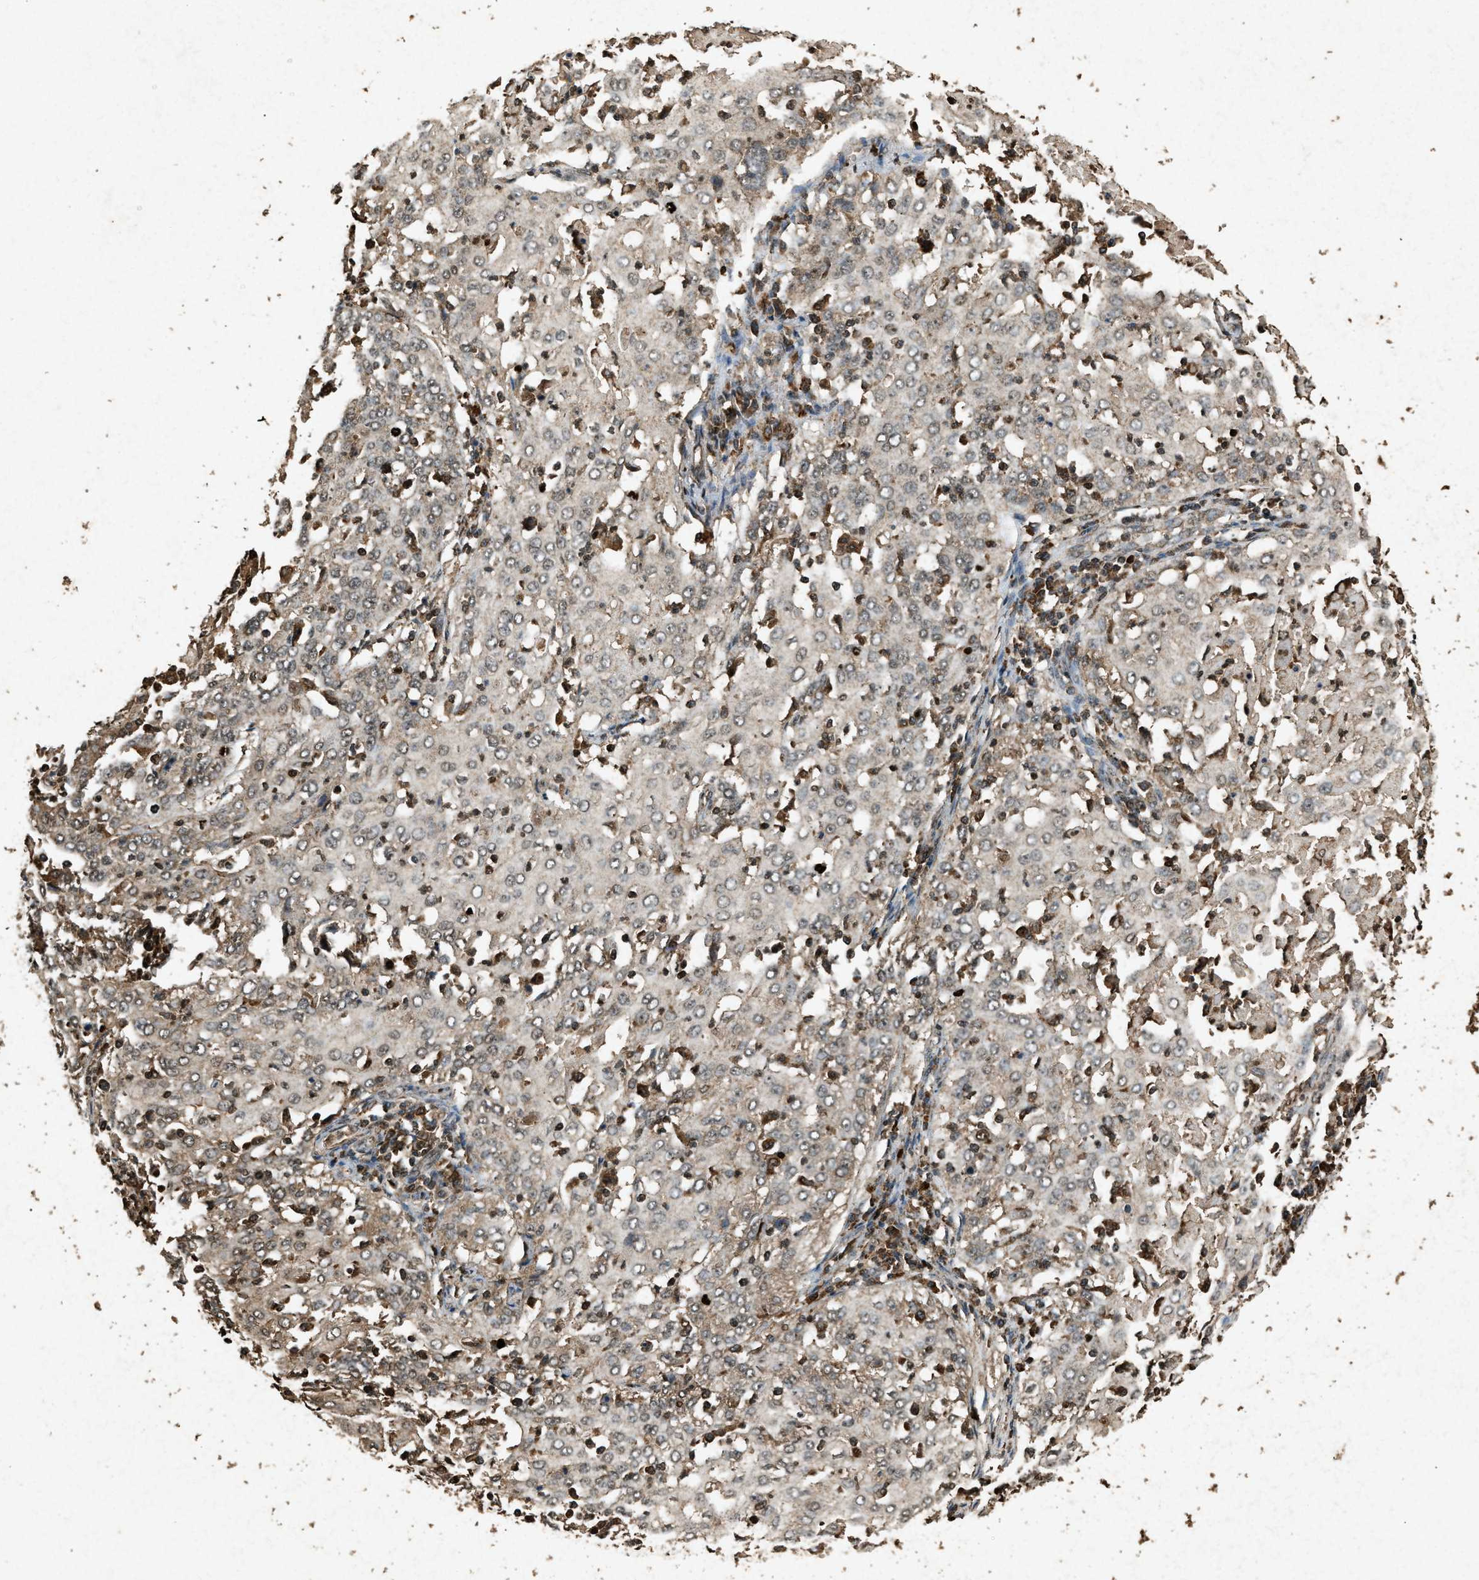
{"staining": {"intensity": "negative", "quantity": "none", "location": "none"}, "tissue": "cervical cancer", "cell_type": "Tumor cells", "image_type": "cancer", "snomed": [{"axis": "morphology", "description": "Squamous cell carcinoma, NOS"}, {"axis": "topography", "description": "Cervix"}], "caption": "Image shows no protein staining in tumor cells of cervical cancer tissue.", "gene": "OAS1", "patient": {"sex": "female", "age": 39}}